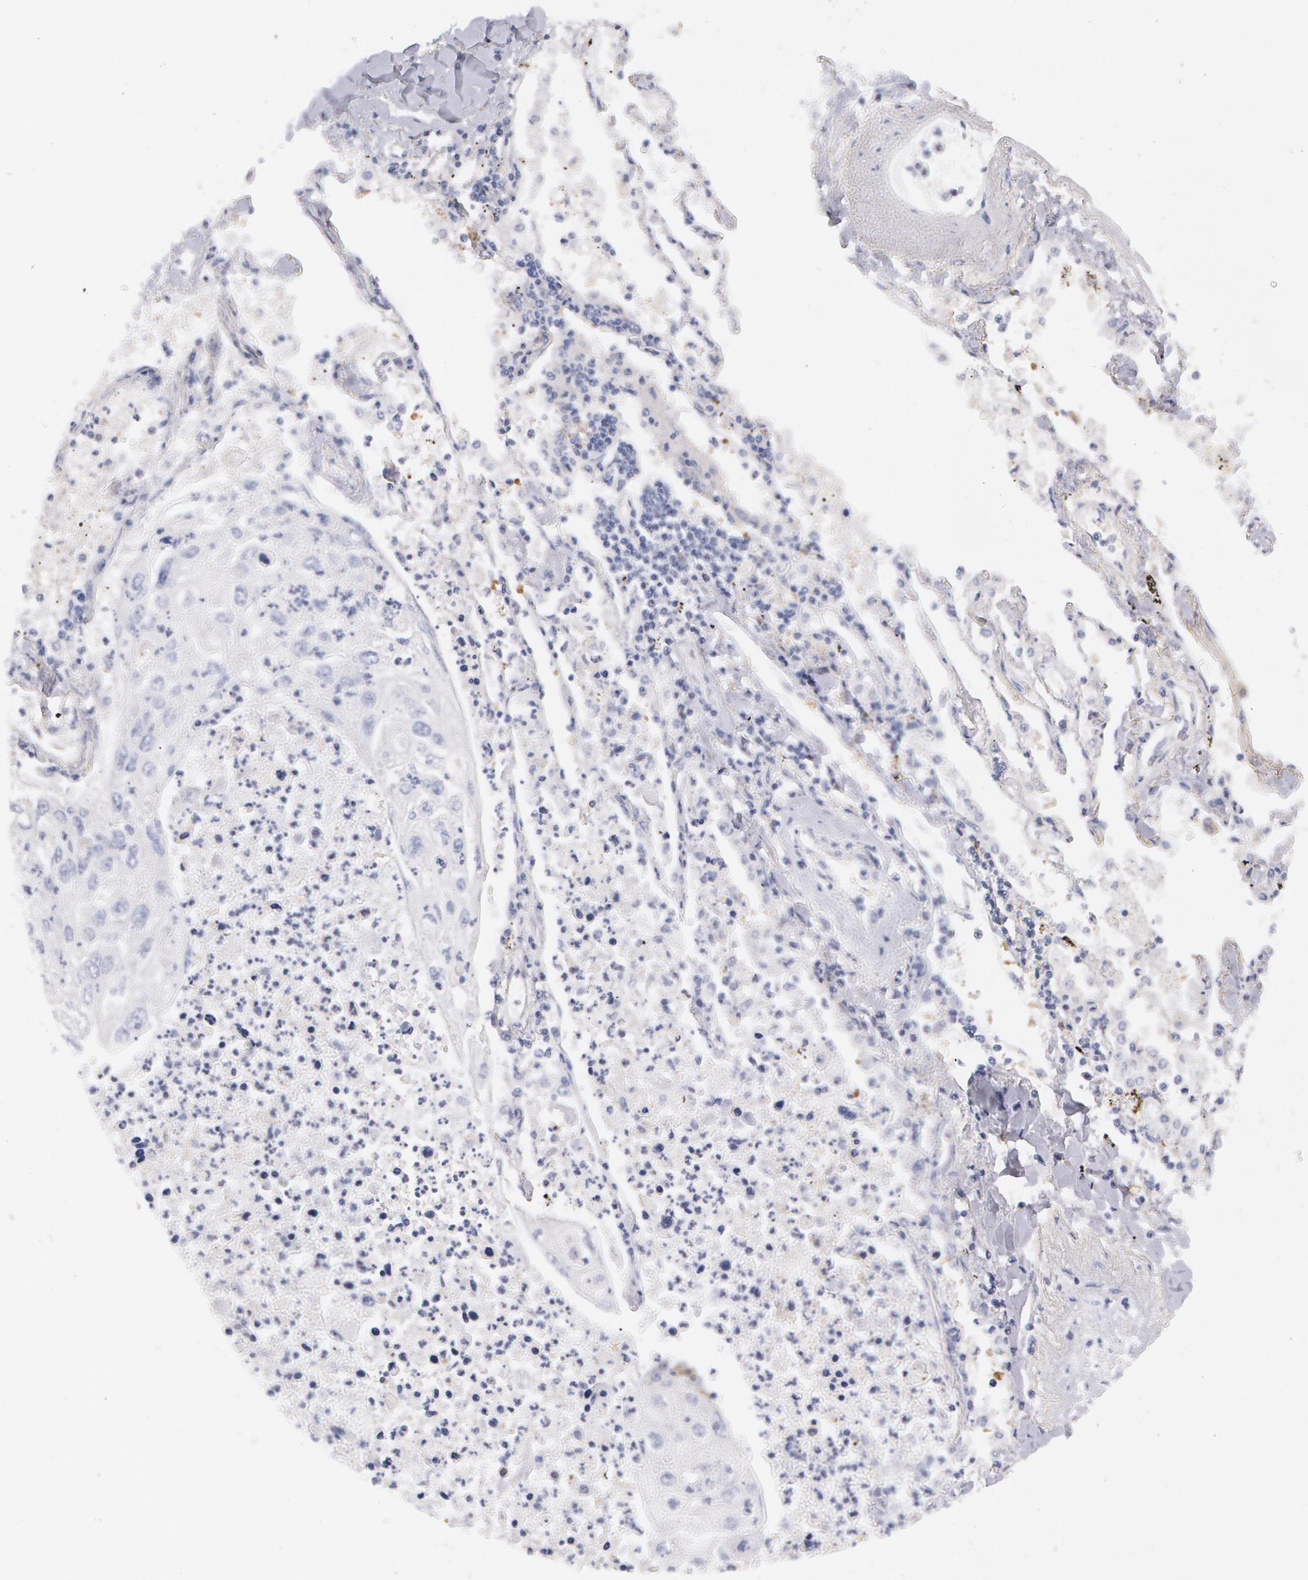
{"staining": {"intensity": "negative", "quantity": "none", "location": "none"}, "tissue": "lung cancer", "cell_type": "Tumor cells", "image_type": "cancer", "snomed": [{"axis": "morphology", "description": "Squamous cell carcinoma, NOS"}, {"axis": "topography", "description": "Lung"}], "caption": "The IHC histopathology image has no significant positivity in tumor cells of squamous cell carcinoma (lung) tissue.", "gene": "TXNRD1", "patient": {"sex": "male", "age": 75}}